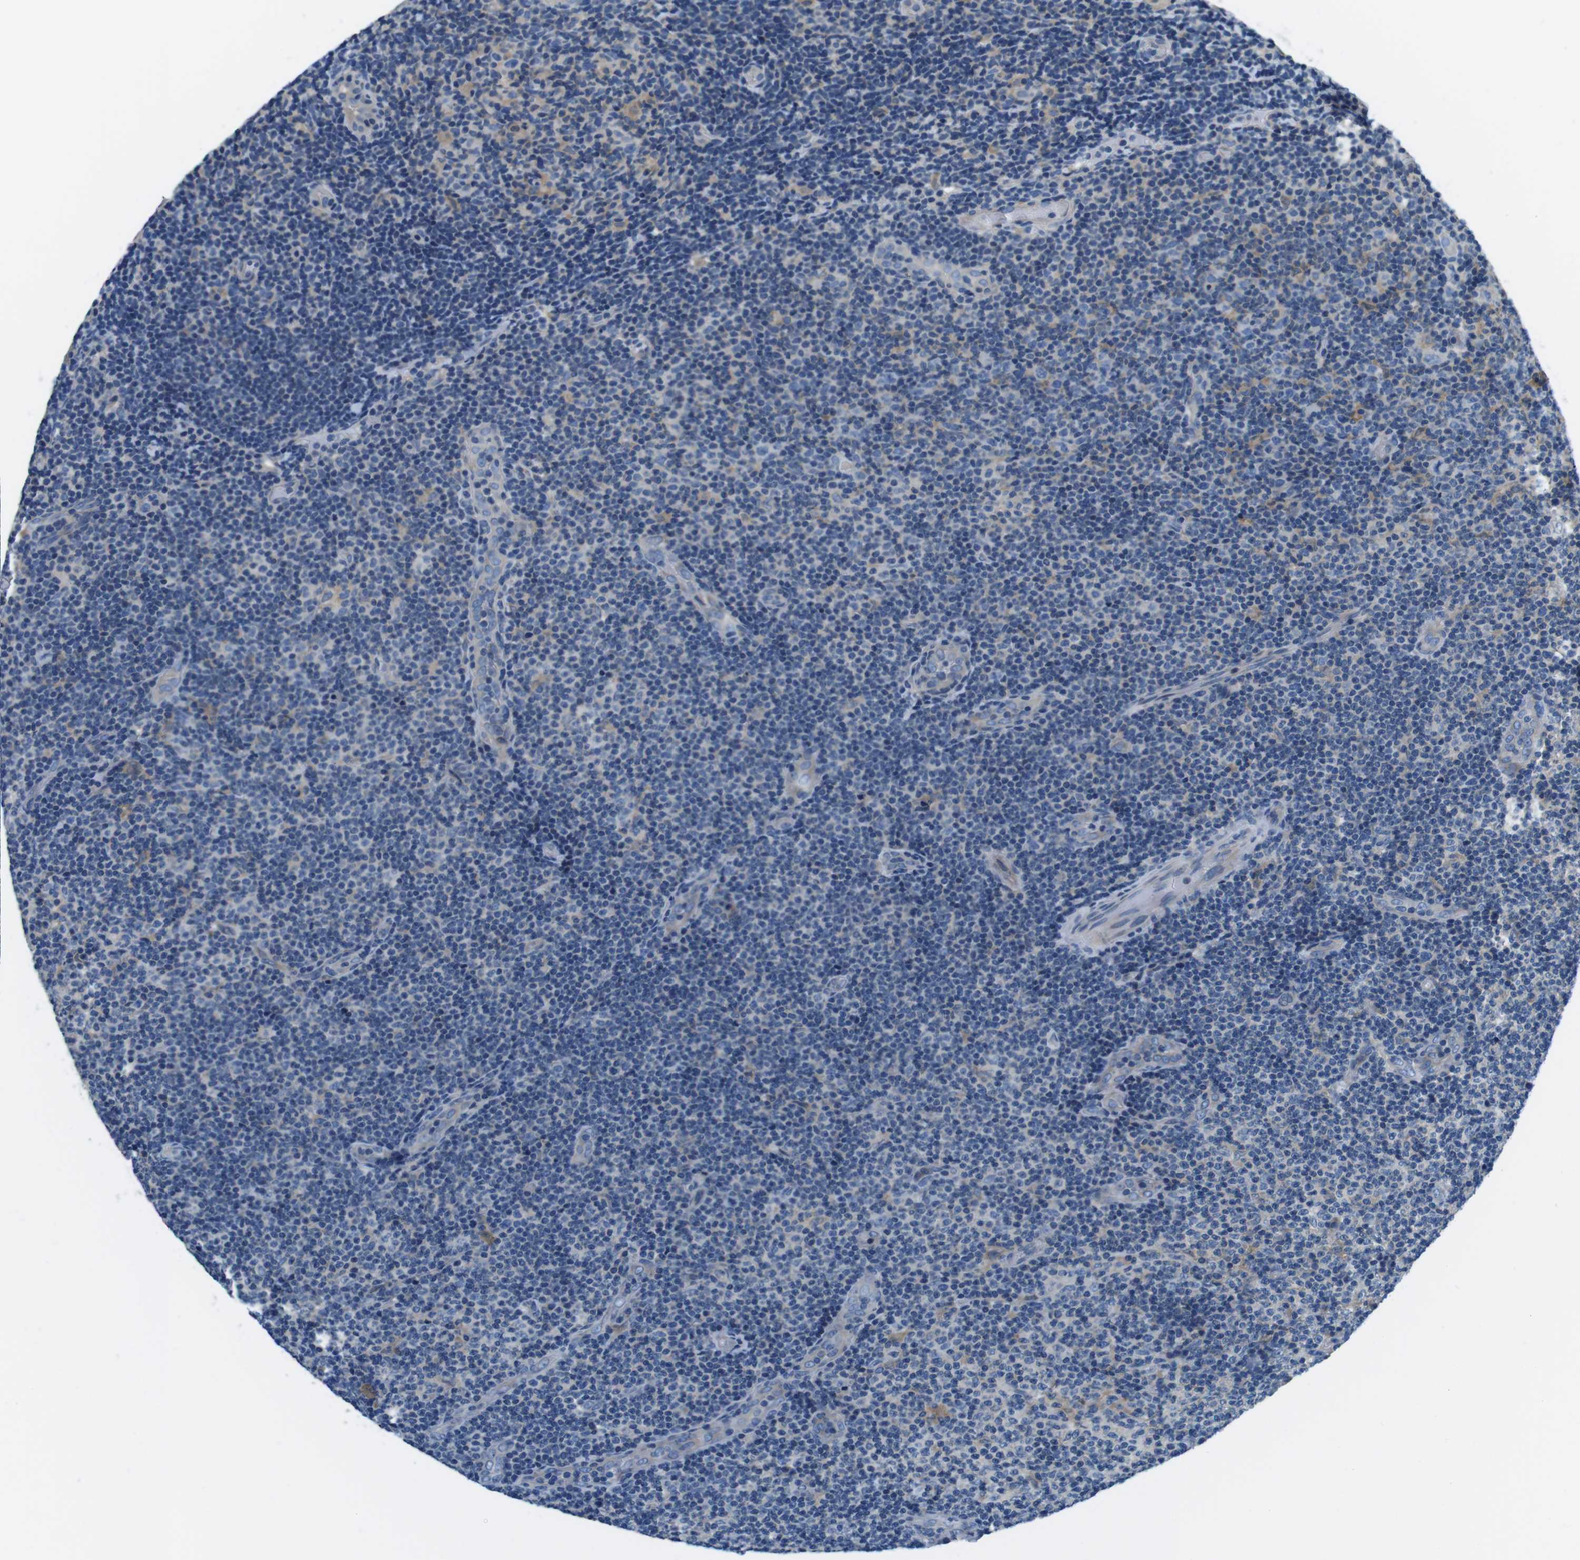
{"staining": {"intensity": "negative", "quantity": "none", "location": "none"}, "tissue": "lymphoma", "cell_type": "Tumor cells", "image_type": "cancer", "snomed": [{"axis": "morphology", "description": "Malignant lymphoma, non-Hodgkin's type, Low grade"}, {"axis": "topography", "description": "Lymph node"}], "caption": "This is an IHC image of lymphoma. There is no staining in tumor cells.", "gene": "DENND4C", "patient": {"sex": "male", "age": 83}}